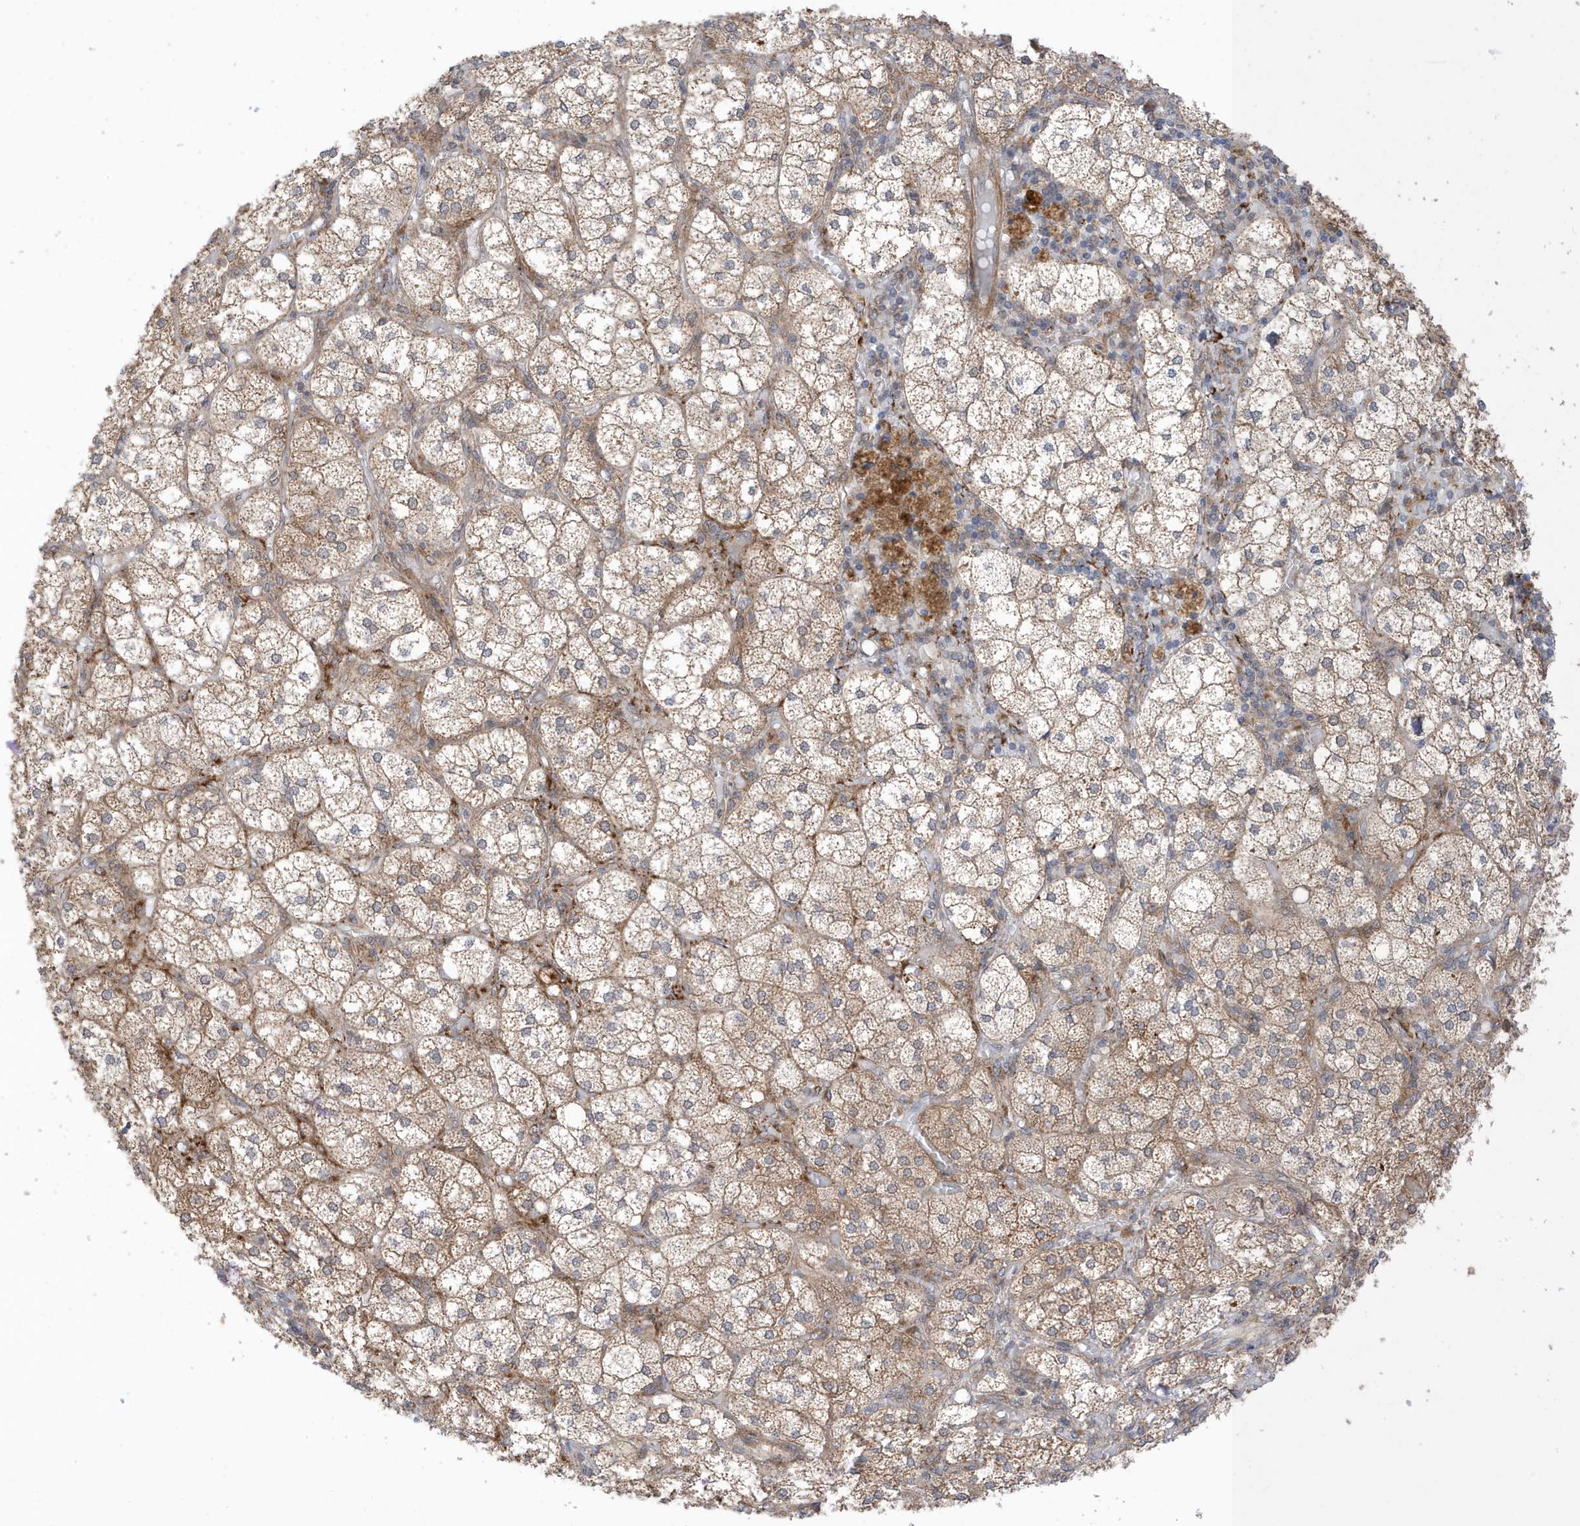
{"staining": {"intensity": "strong", "quantity": "25%-75%", "location": "cytoplasmic/membranous"}, "tissue": "adrenal gland", "cell_type": "Glandular cells", "image_type": "normal", "snomed": [{"axis": "morphology", "description": "Normal tissue, NOS"}, {"axis": "topography", "description": "Adrenal gland"}], "caption": "Glandular cells show high levels of strong cytoplasmic/membranous staining in approximately 25%-75% of cells in benign adrenal gland.", "gene": "DHX36", "patient": {"sex": "female", "age": 61}}